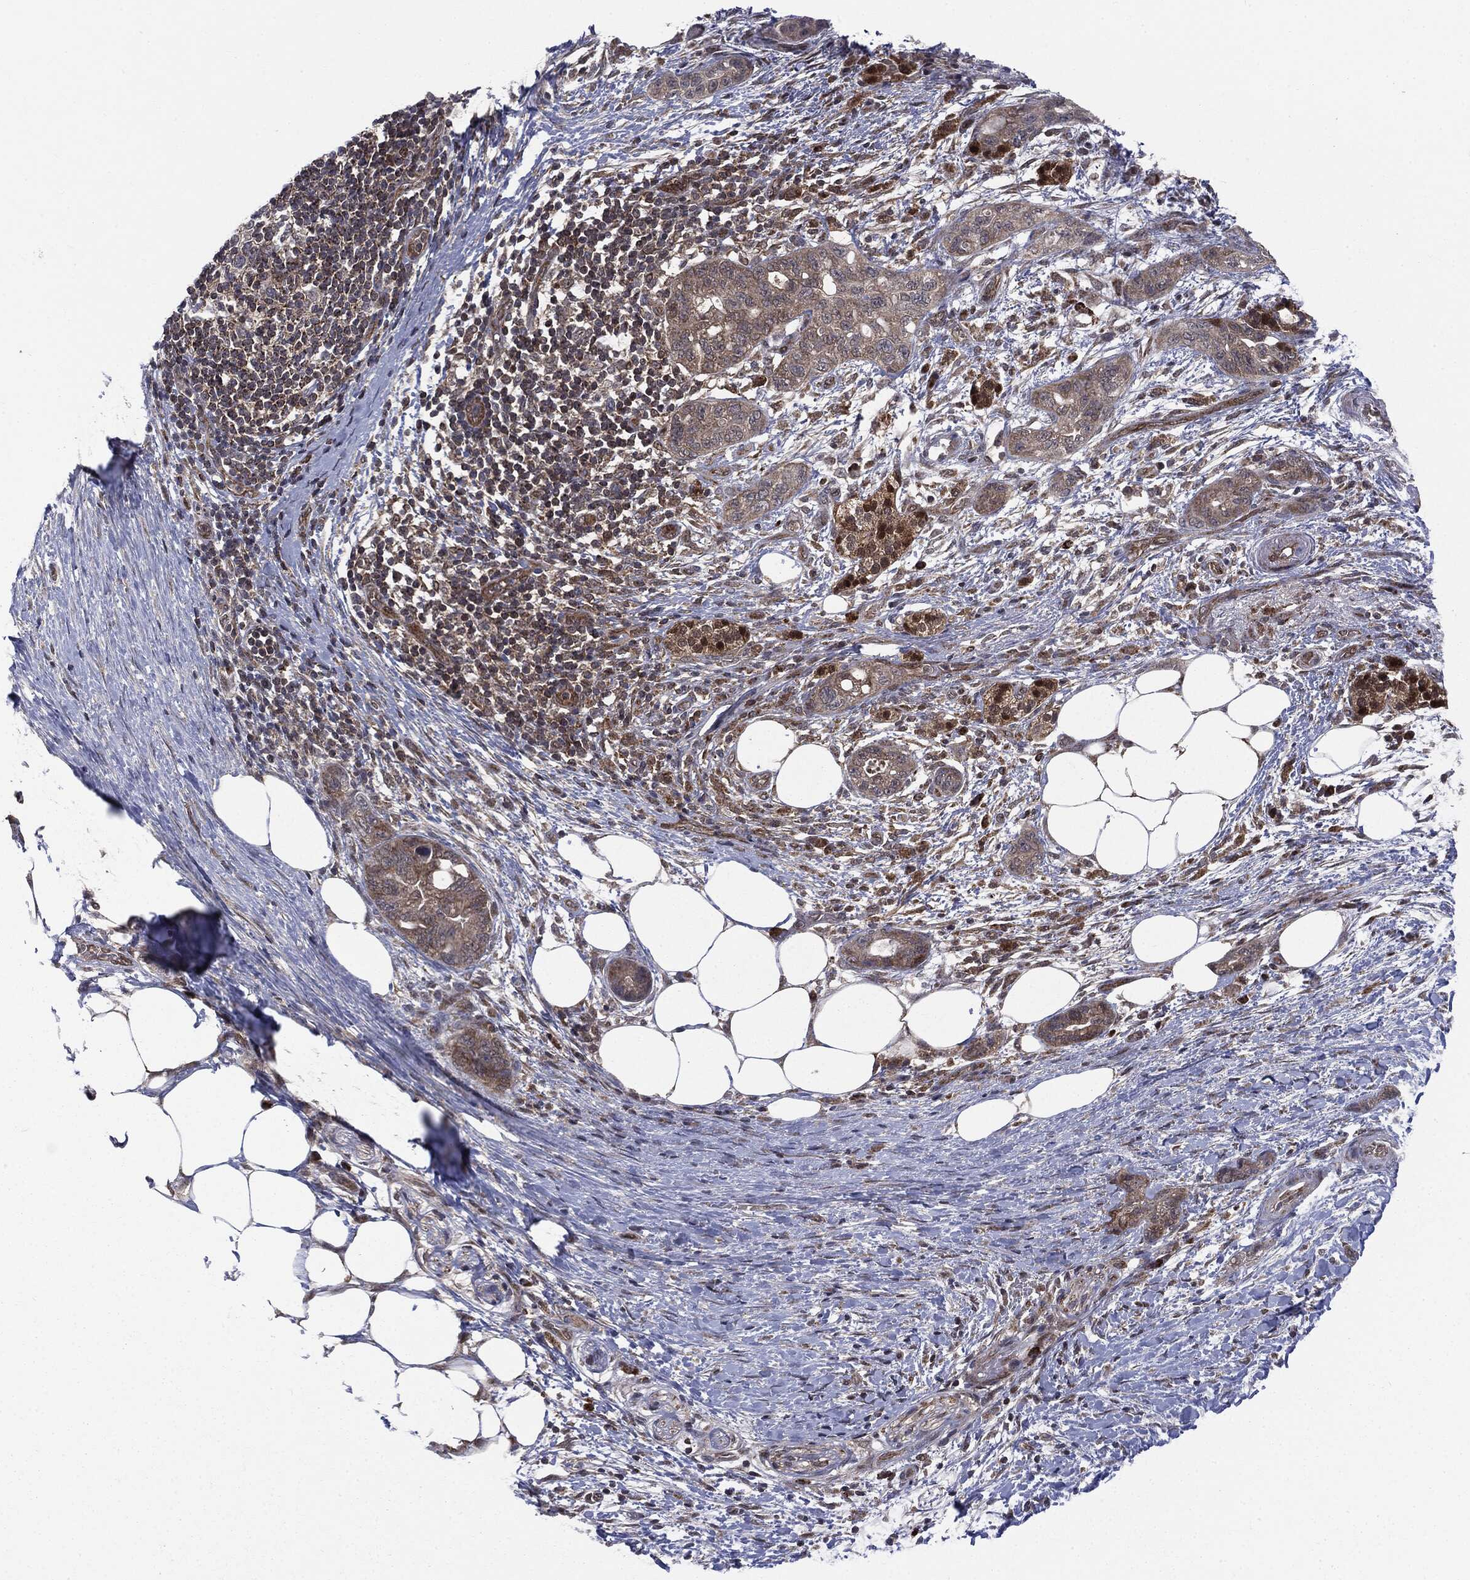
{"staining": {"intensity": "negative", "quantity": "none", "location": "none"}, "tissue": "pancreatic cancer", "cell_type": "Tumor cells", "image_type": "cancer", "snomed": [{"axis": "morphology", "description": "Adenocarcinoma, NOS"}, {"axis": "topography", "description": "Pancreas"}], "caption": "A micrograph of human pancreatic cancer (adenocarcinoma) is negative for staining in tumor cells.", "gene": "PTPA", "patient": {"sex": "female", "age": 72}}